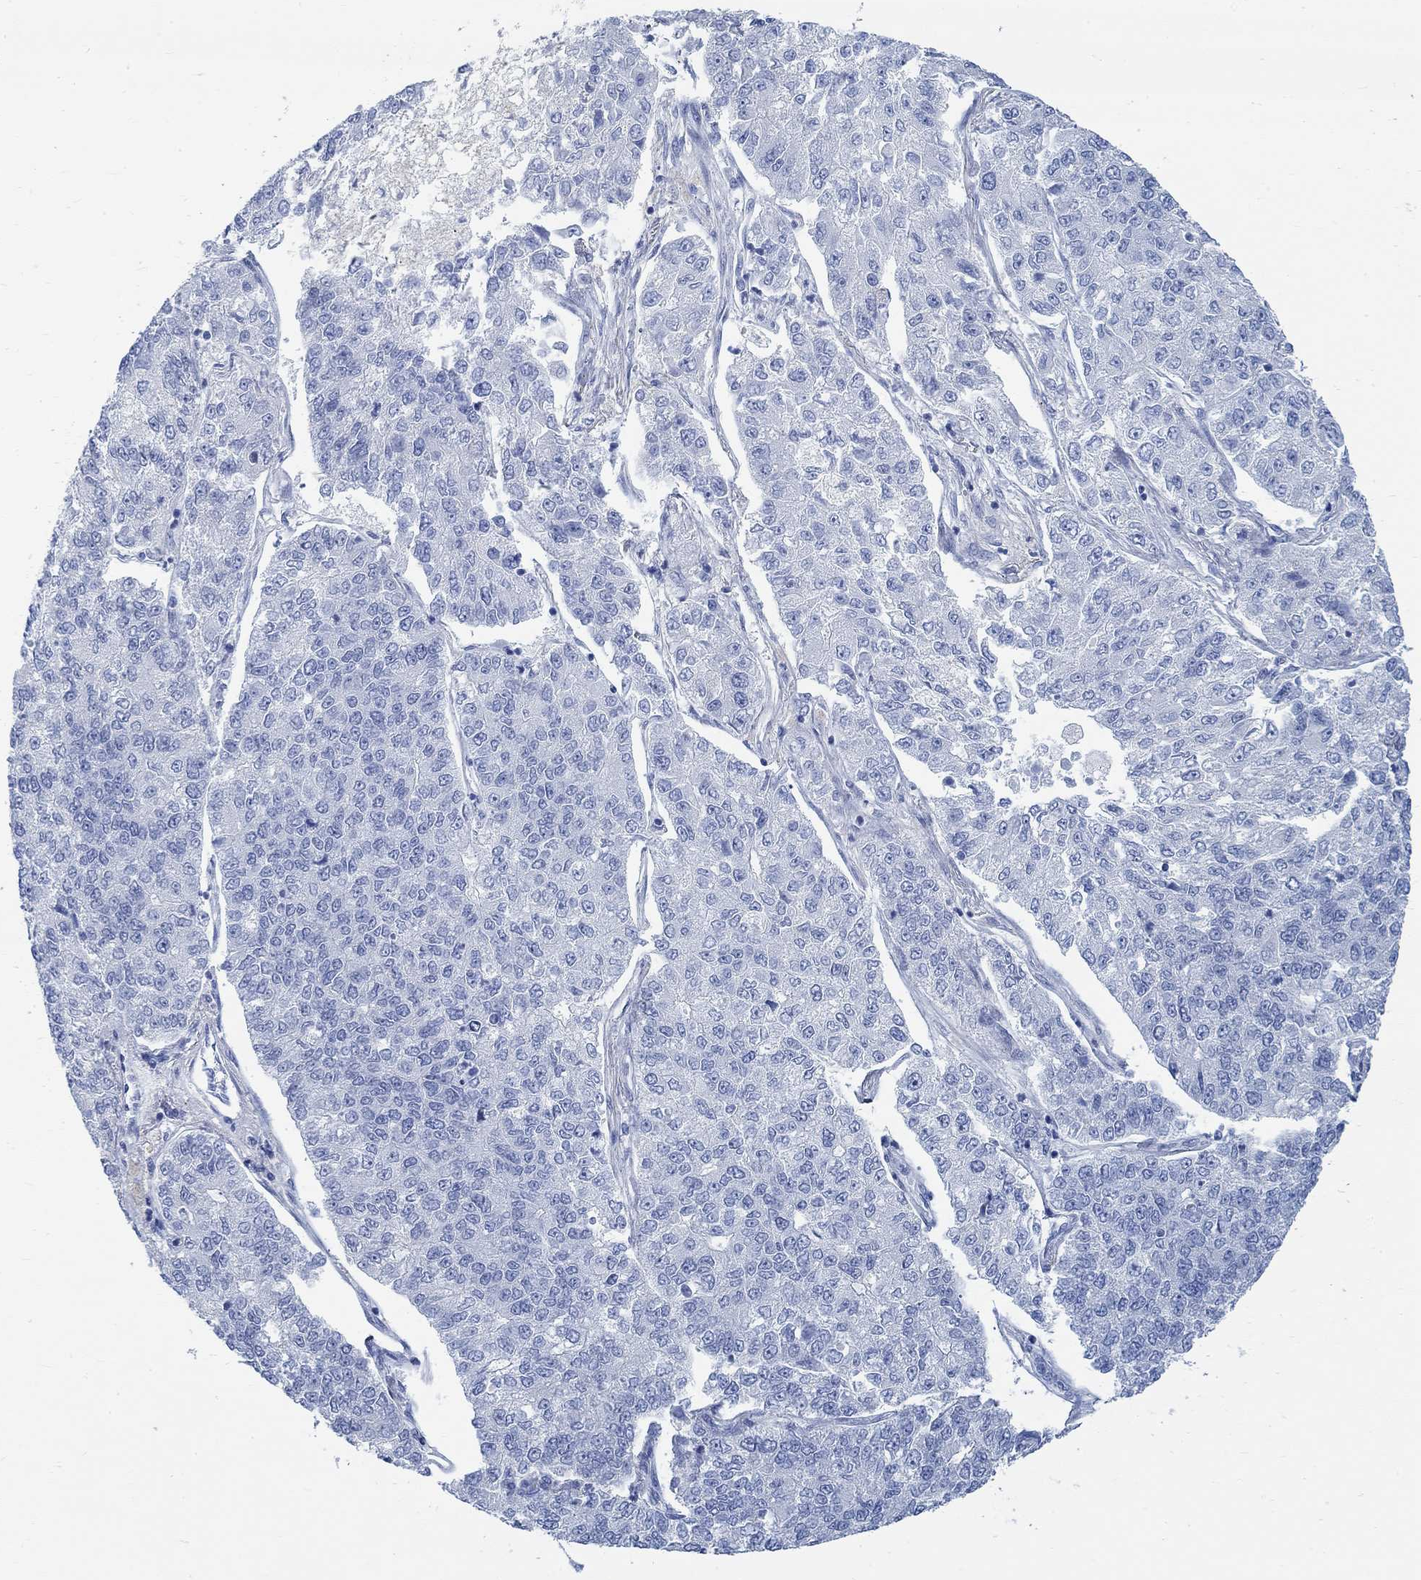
{"staining": {"intensity": "negative", "quantity": "none", "location": "none"}, "tissue": "lung cancer", "cell_type": "Tumor cells", "image_type": "cancer", "snomed": [{"axis": "morphology", "description": "Adenocarcinoma, NOS"}, {"axis": "topography", "description": "Lung"}], "caption": "This is an immunohistochemistry image of lung adenocarcinoma. There is no positivity in tumor cells.", "gene": "RBM20", "patient": {"sex": "male", "age": 49}}